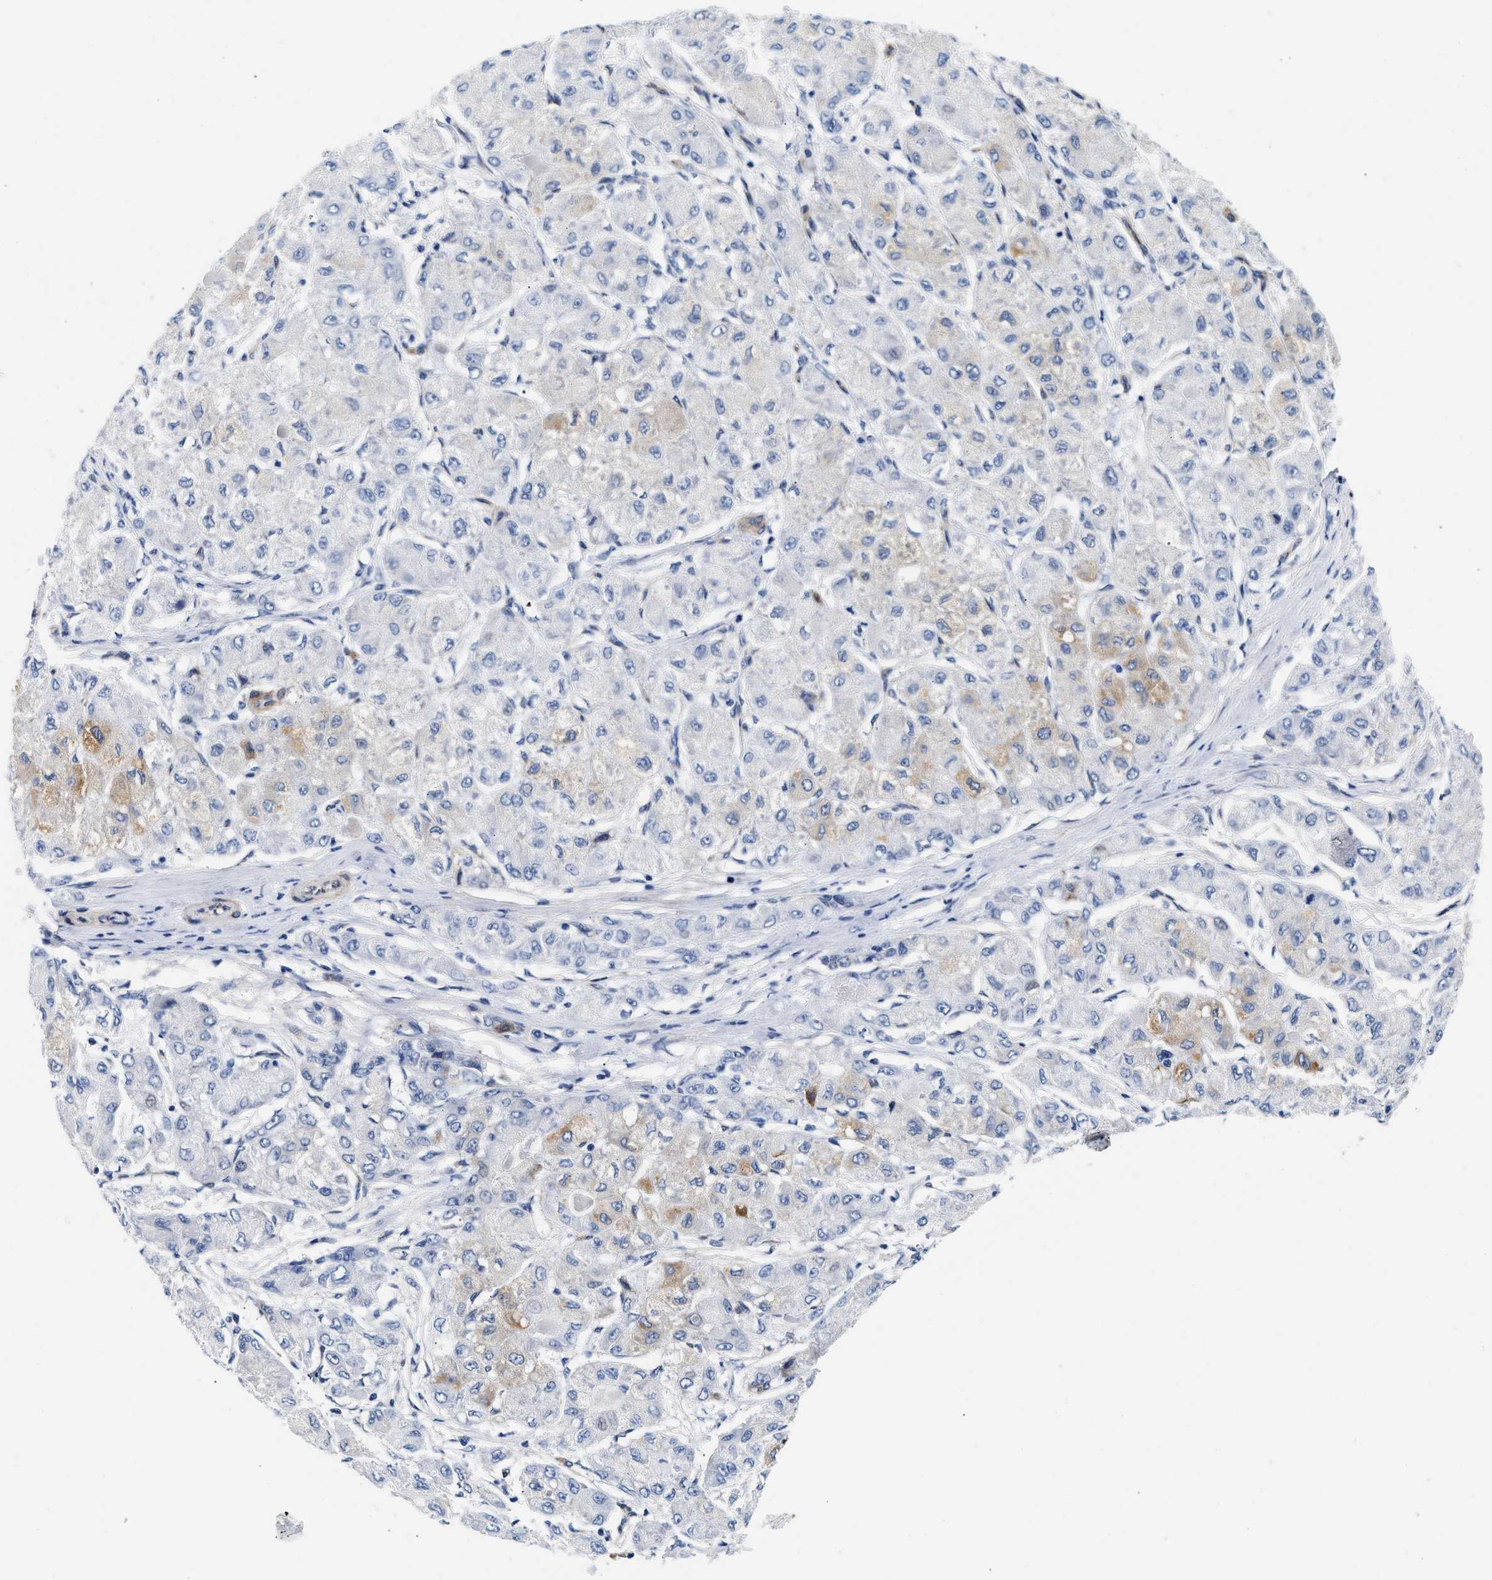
{"staining": {"intensity": "moderate", "quantity": "<25%", "location": "cytoplasmic/membranous"}, "tissue": "liver cancer", "cell_type": "Tumor cells", "image_type": "cancer", "snomed": [{"axis": "morphology", "description": "Carcinoma, Hepatocellular, NOS"}, {"axis": "topography", "description": "Liver"}], "caption": "Approximately <25% of tumor cells in human liver cancer (hepatocellular carcinoma) reveal moderate cytoplasmic/membranous protein staining as visualized by brown immunohistochemical staining.", "gene": "TRIM29", "patient": {"sex": "male", "age": 80}}